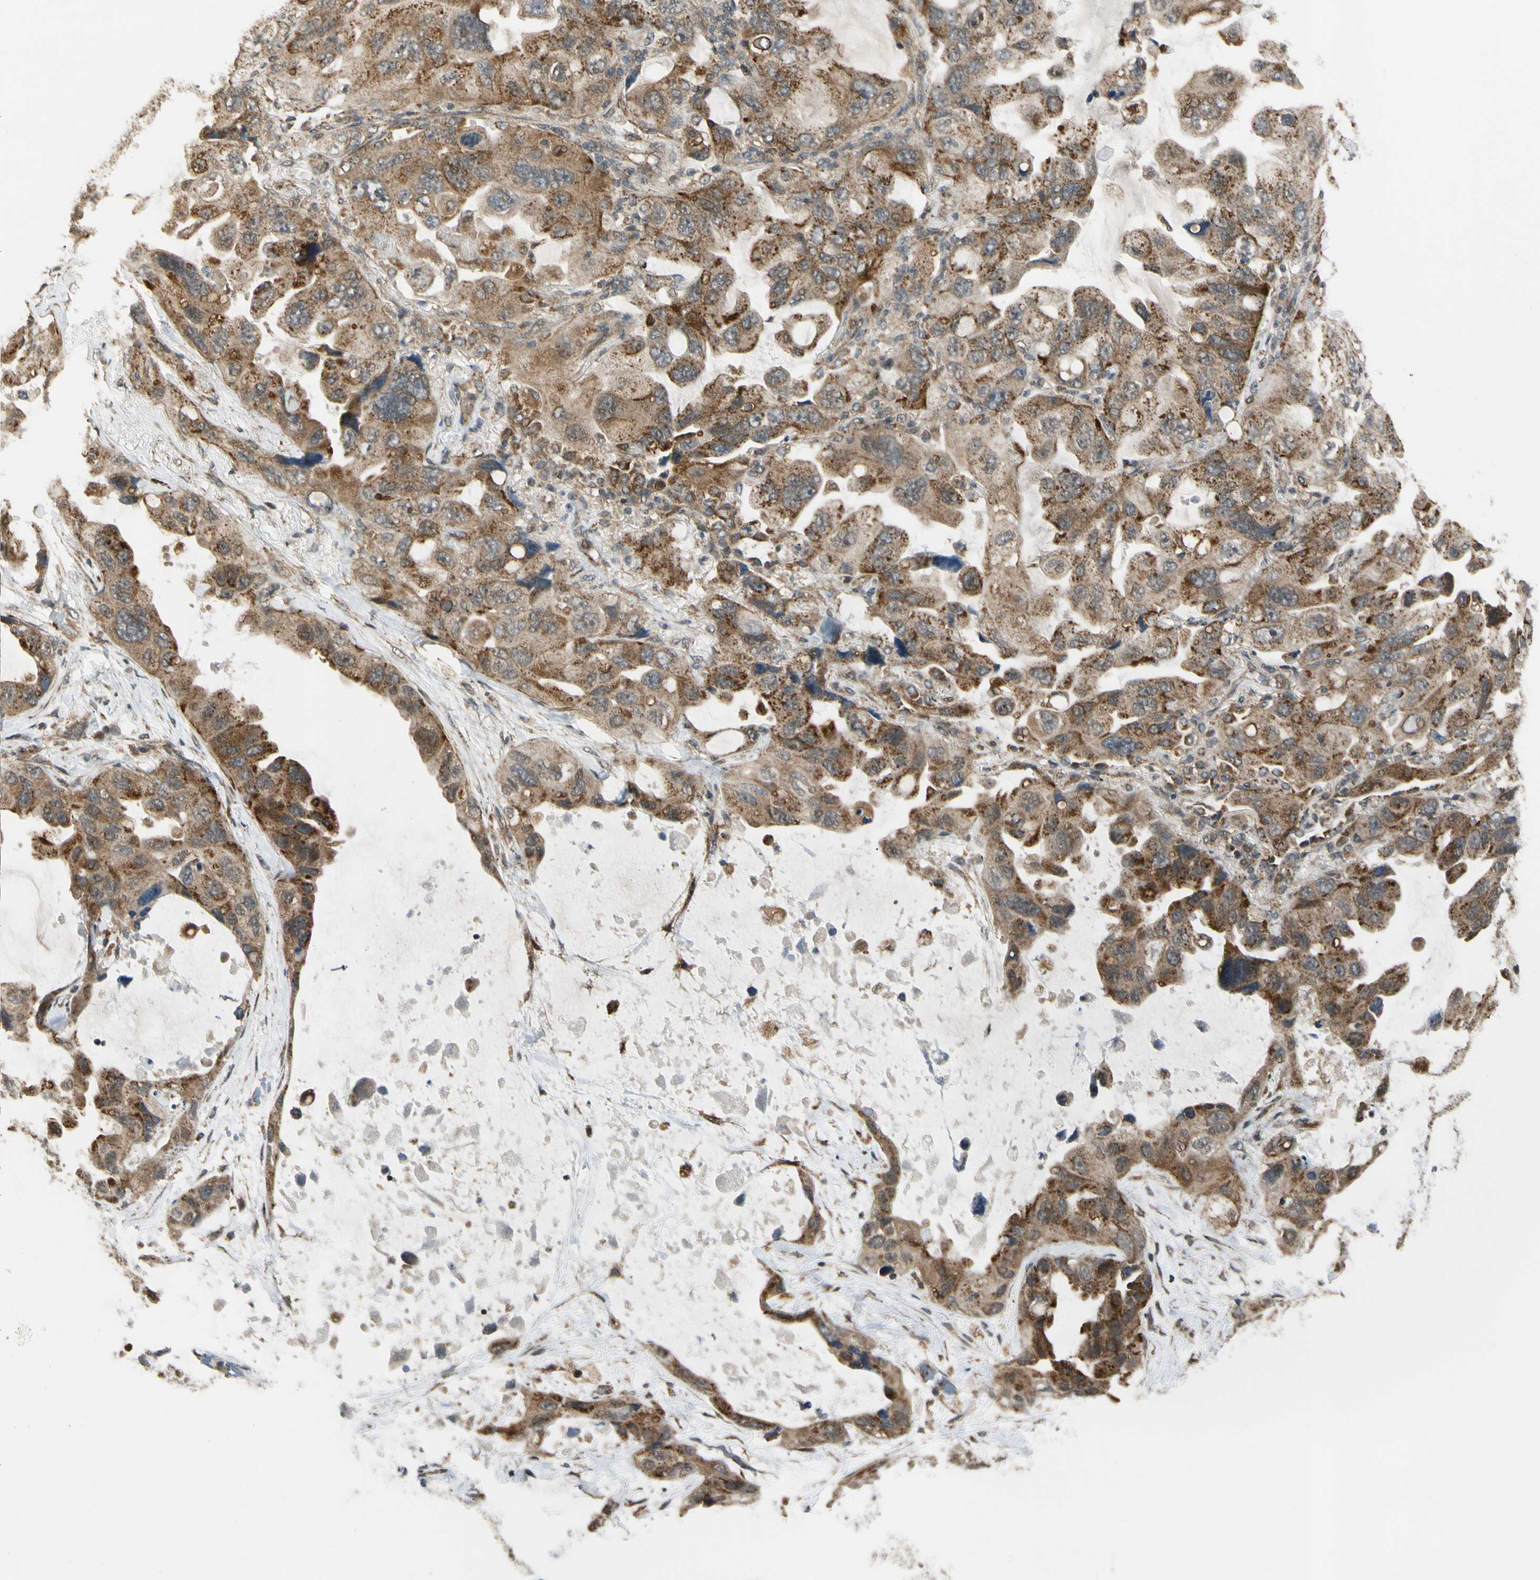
{"staining": {"intensity": "moderate", "quantity": ">75%", "location": "cytoplasmic/membranous"}, "tissue": "lung cancer", "cell_type": "Tumor cells", "image_type": "cancer", "snomed": [{"axis": "morphology", "description": "Squamous cell carcinoma, NOS"}, {"axis": "topography", "description": "Lung"}], "caption": "IHC (DAB) staining of human lung cancer (squamous cell carcinoma) reveals moderate cytoplasmic/membranous protein positivity in approximately >75% of tumor cells.", "gene": "LAMTOR1", "patient": {"sex": "female", "age": 73}}